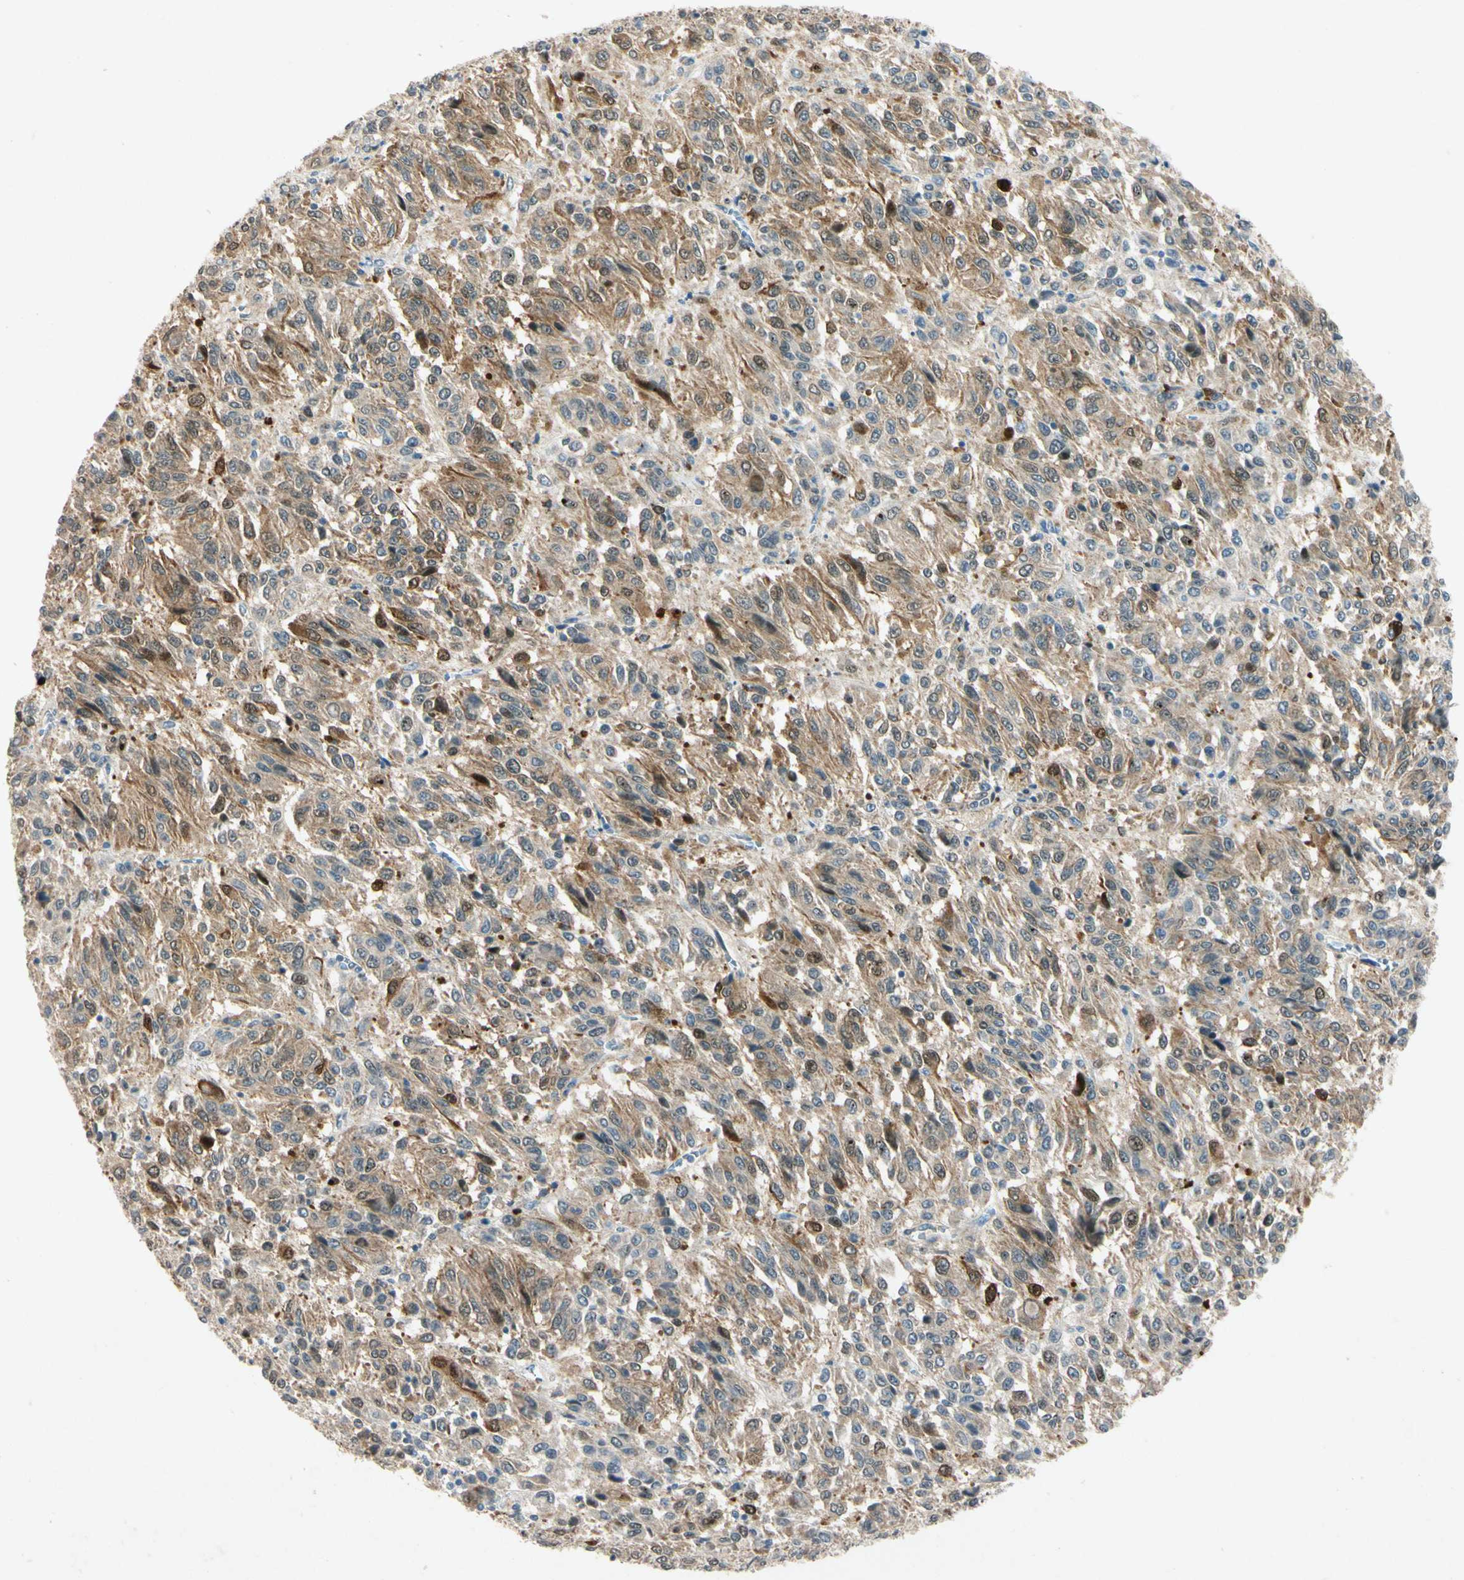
{"staining": {"intensity": "moderate", "quantity": ">75%", "location": "cytoplasmic/membranous"}, "tissue": "melanoma", "cell_type": "Tumor cells", "image_type": "cancer", "snomed": [{"axis": "morphology", "description": "Malignant melanoma, Metastatic site"}, {"axis": "topography", "description": "Lung"}], "caption": "Immunohistochemistry histopathology image of human malignant melanoma (metastatic site) stained for a protein (brown), which reveals medium levels of moderate cytoplasmic/membranous staining in about >75% of tumor cells.", "gene": "HSPA1B", "patient": {"sex": "male", "age": 64}}